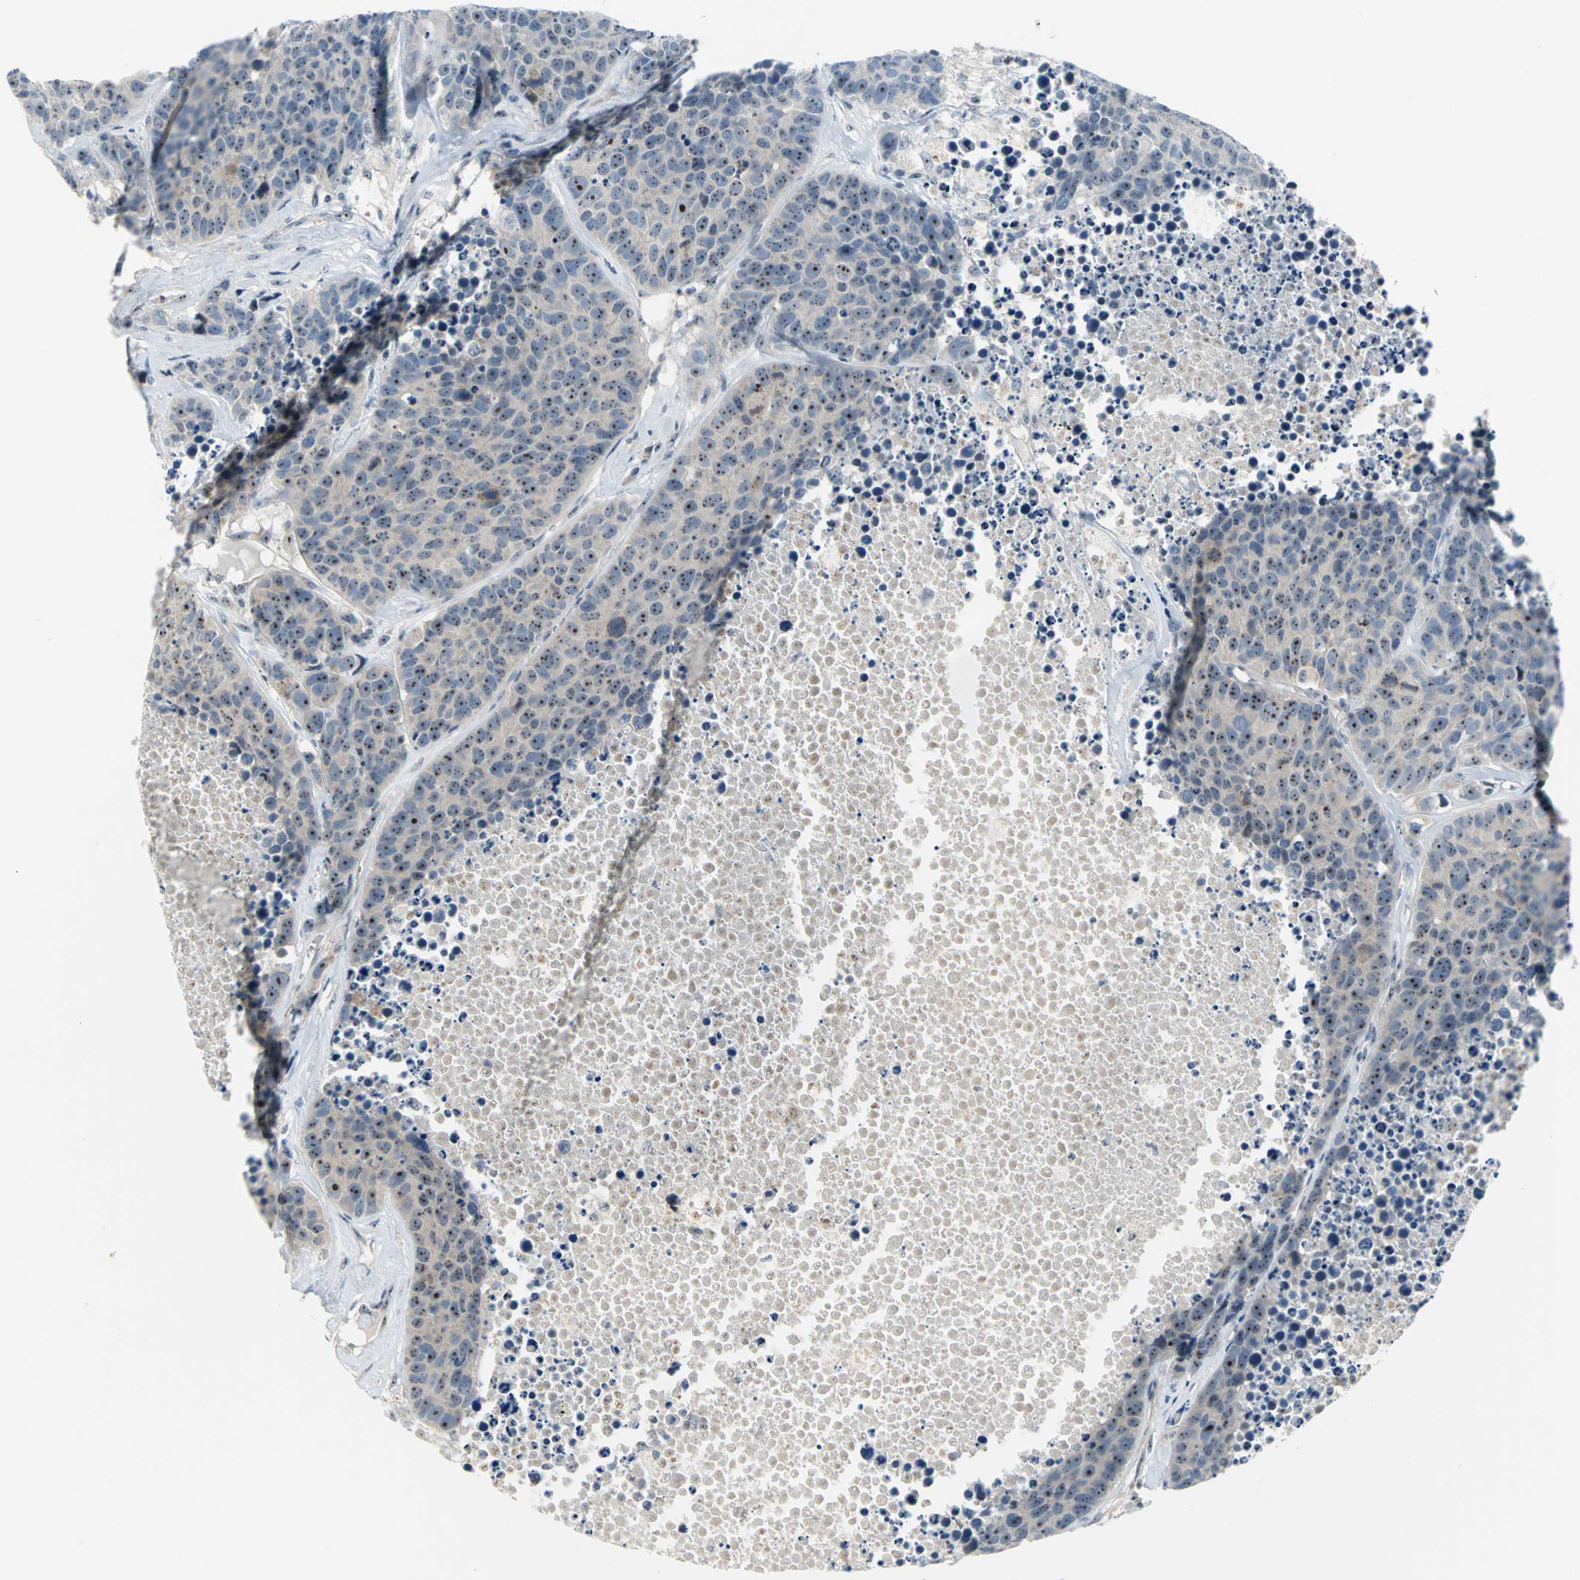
{"staining": {"intensity": "strong", "quantity": ">75%", "location": "nuclear"}, "tissue": "carcinoid", "cell_type": "Tumor cells", "image_type": "cancer", "snomed": [{"axis": "morphology", "description": "Carcinoid, malignant, NOS"}, {"axis": "topography", "description": "Lung"}], "caption": "About >75% of tumor cells in carcinoid reveal strong nuclear protein positivity as visualized by brown immunohistochemical staining.", "gene": "MYBBP1A", "patient": {"sex": "male", "age": 60}}